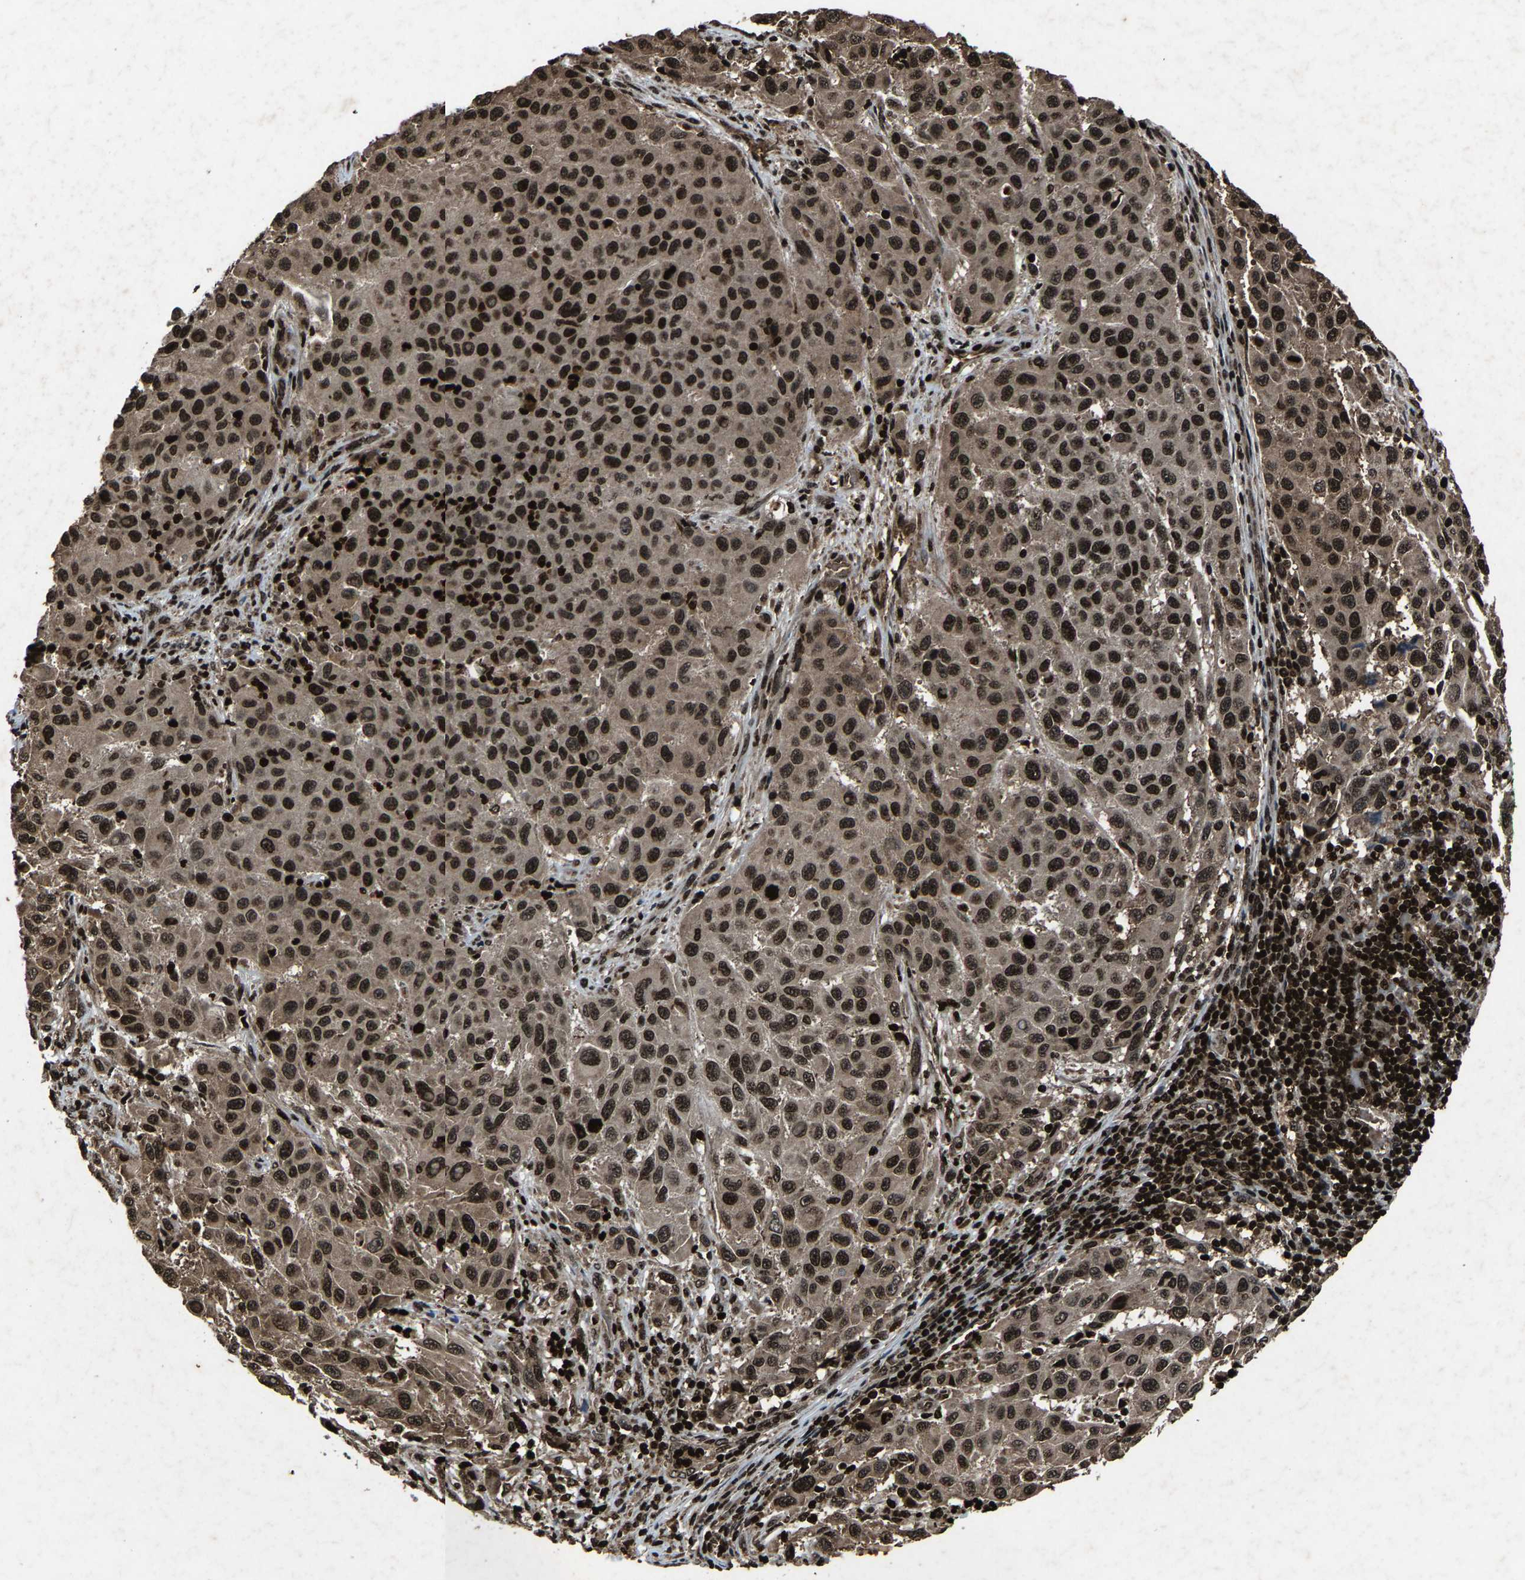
{"staining": {"intensity": "strong", "quantity": ">75%", "location": "nuclear"}, "tissue": "melanoma", "cell_type": "Tumor cells", "image_type": "cancer", "snomed": [{"axis": "morphology", "description": "Malignant melanoma, Metastatic site"}, {"axis": "topography", "description": "Lymph node"}], "caption": "This photomicrograph shows melanoma stained with IHC to label a protein in brown. The nuclear of tumor cells show strong positivity for the protein. Nuclei are counter-stained blue.", "gene": "H4C1", "patient": {"sex": "male", "age": 61}}